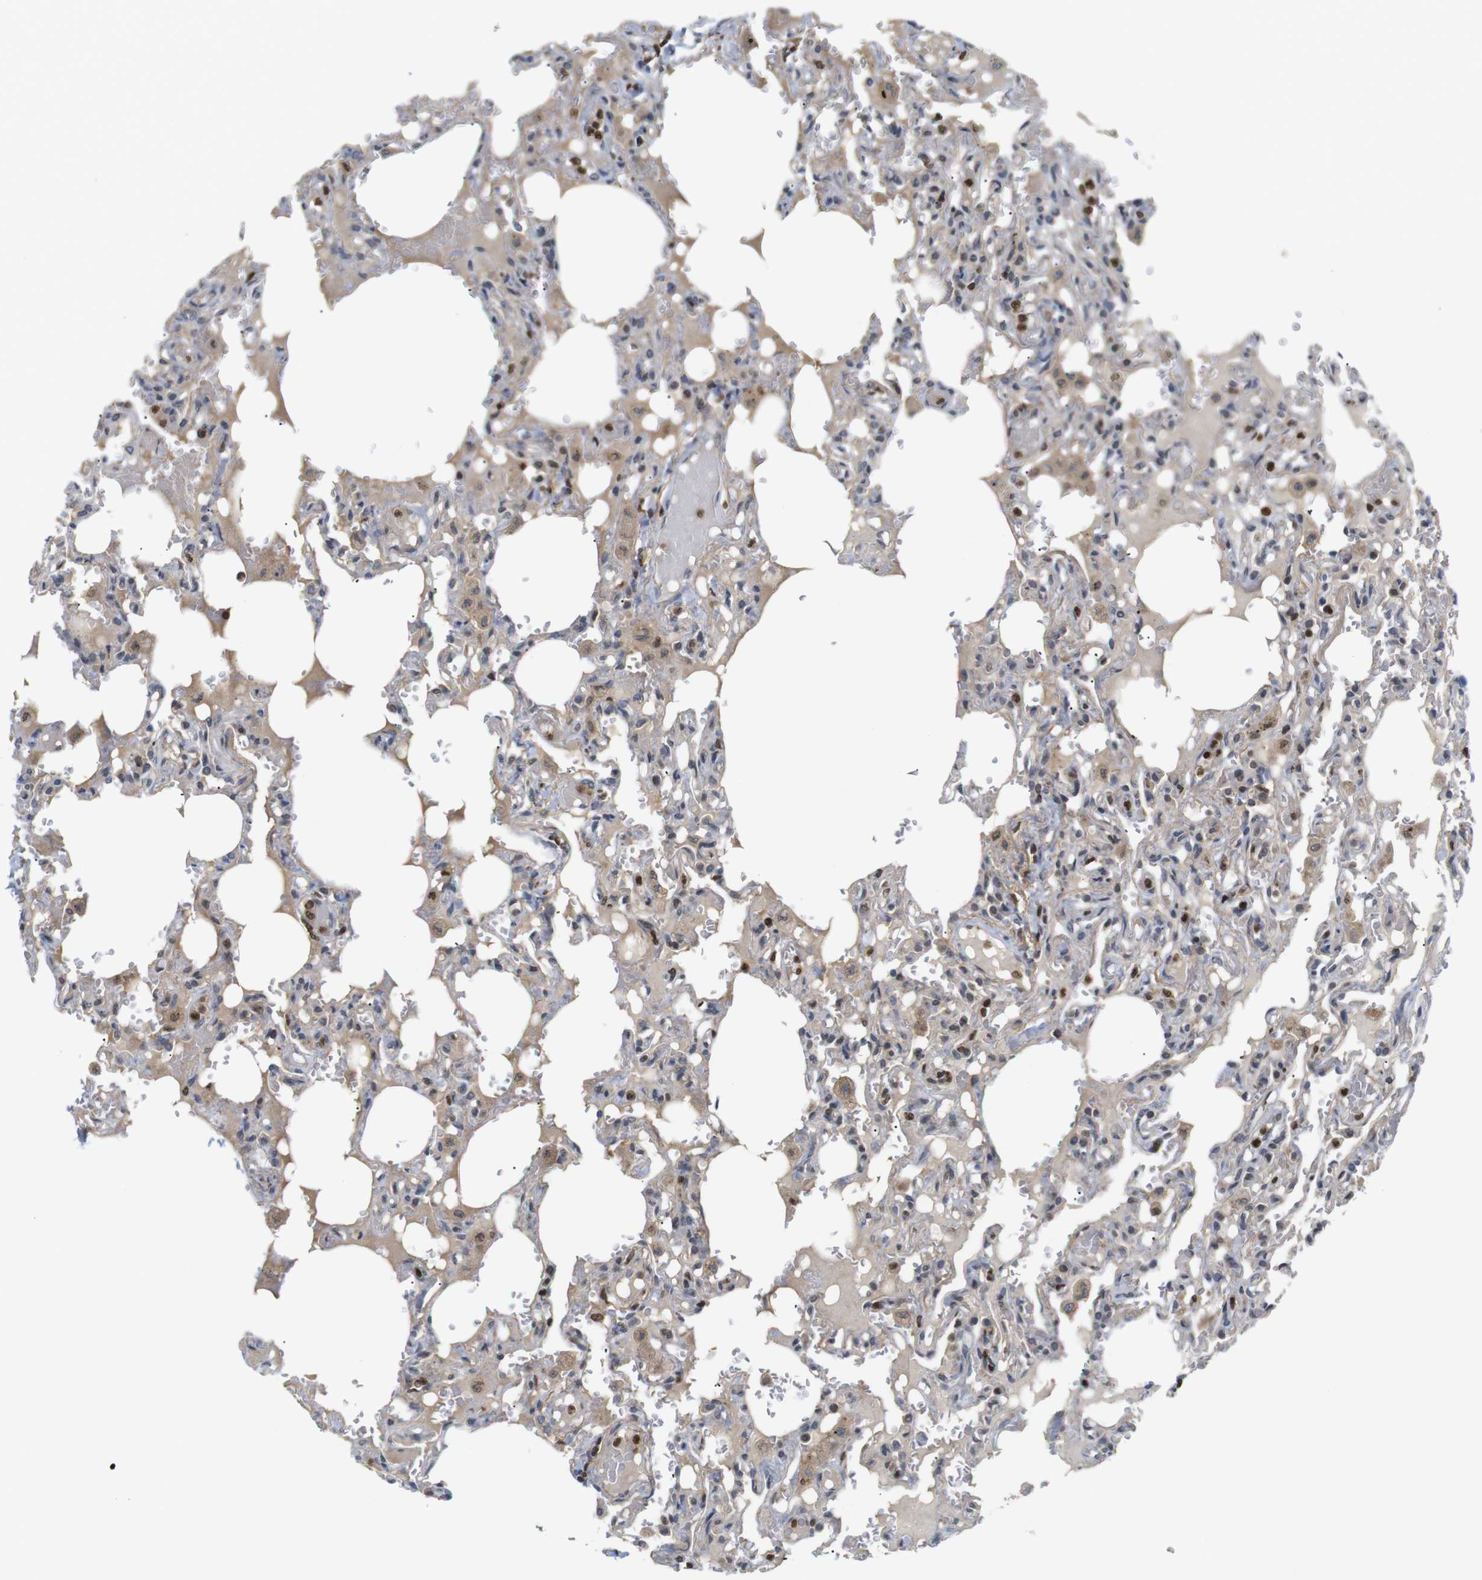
{"staining": {"intensity": "moderate", "quantity": "25%-75%", "location": "nuclear"}, "tissue": "lung", "cell_type": "Alveolar cells", "image_type": "normal", "snomed": [{"axis": "morphology", "description": "Normal tissue, NOS"}, {"axis": "topography", "description": "Lung"}], "caption": "Protein staining of benign lung demonstrates moderate nuclear staining in about 25%-75% of alveolar cells. (brown staining indicates protein expression, while blue staining denotes nuclei).", "gene": "MBD1", "patient": {"sex": "male", "age": 21}}